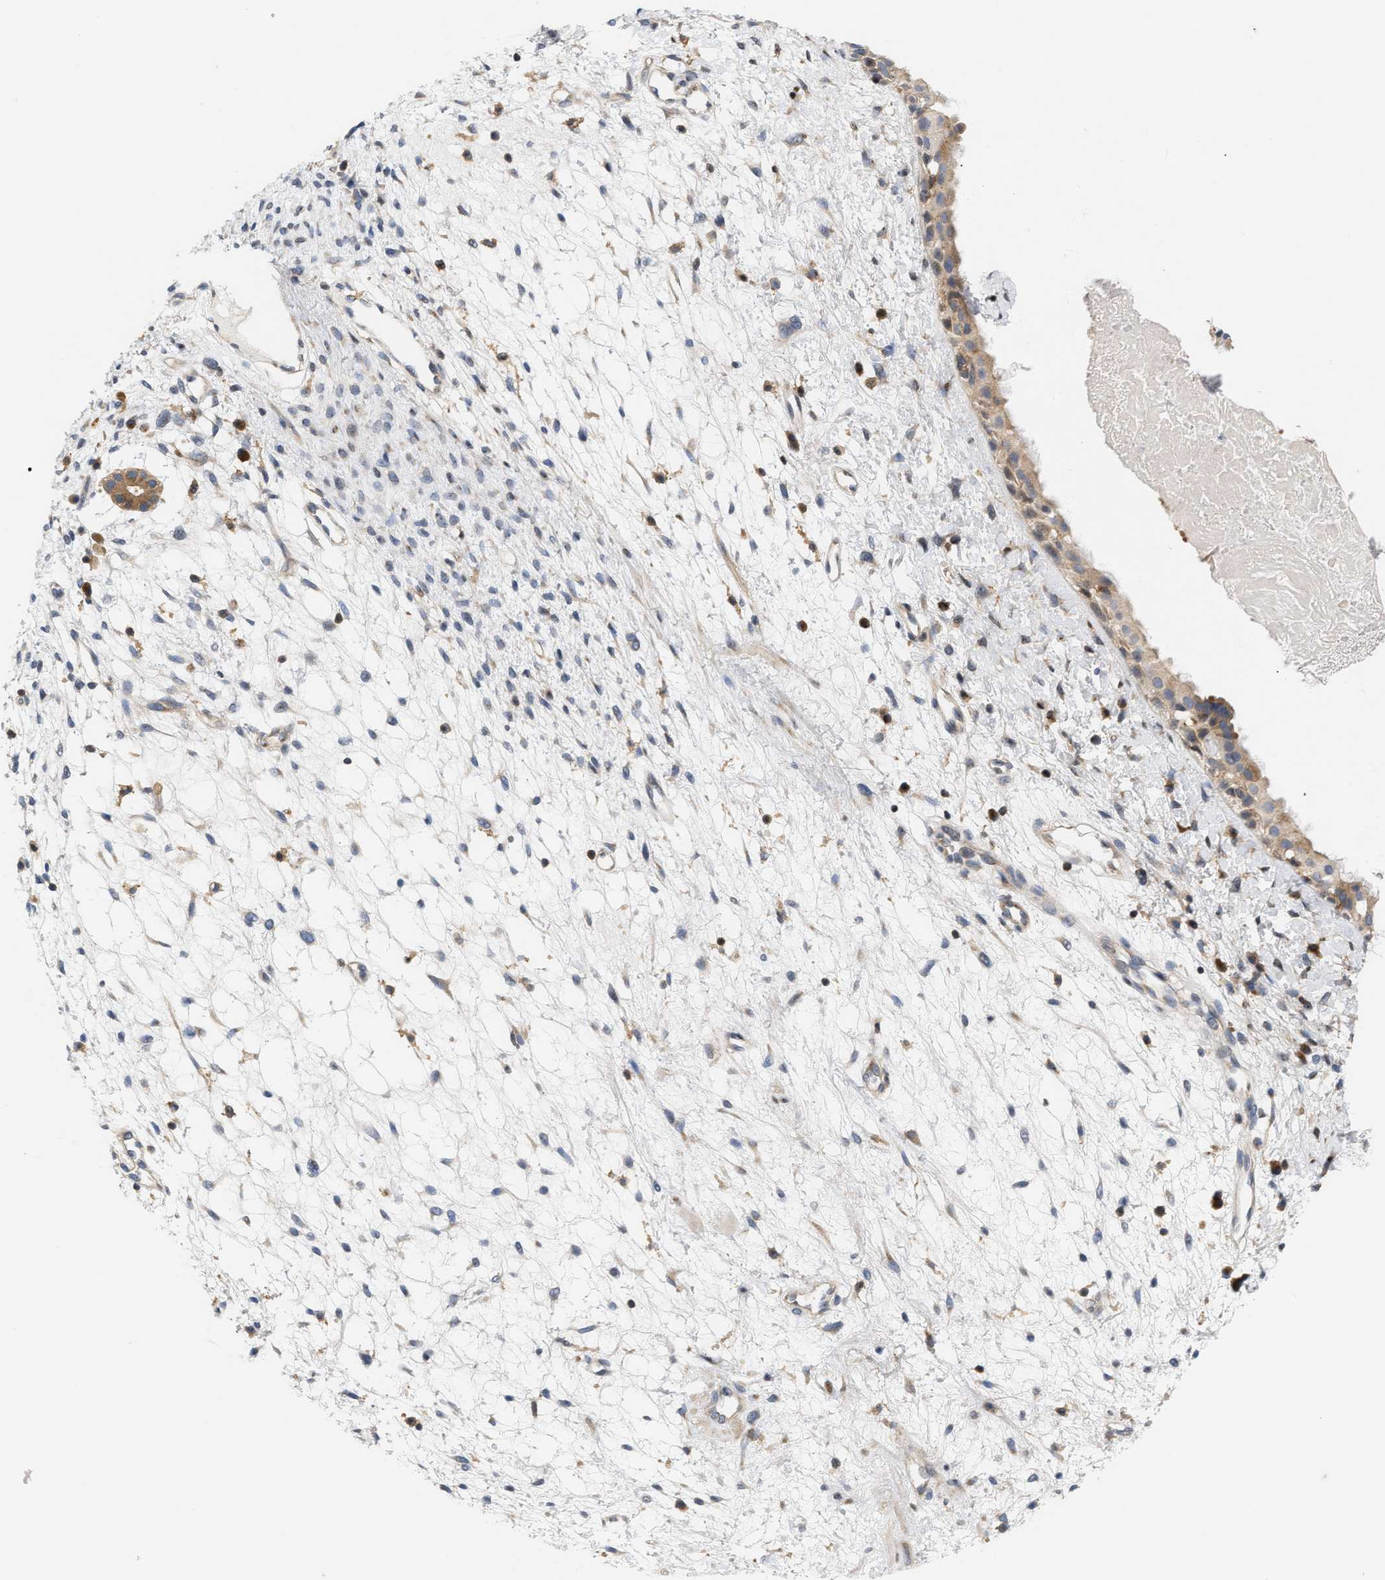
{"staining": {"intensity": "moderate", "quantity": ">75%", "location": "cytoplasmic/membranous"}, "tissue": "nasopharynx", "cell_type": "Respiratory epithelial cells", "image_type": "normal", "snomed": [{"axis": "morphology", "description": "Normal tissue, NOS"}, {"axis": "topography", "description": "Nasopharynx"}], "caption": "Protein staining of unremarkable nasopharynx shows moderate cytoplasmic/membranous expression in approximately >75% of respiratory epithelial cells.", "gene": "DBNL", "patient": {"sex": "male", "age": 22}}